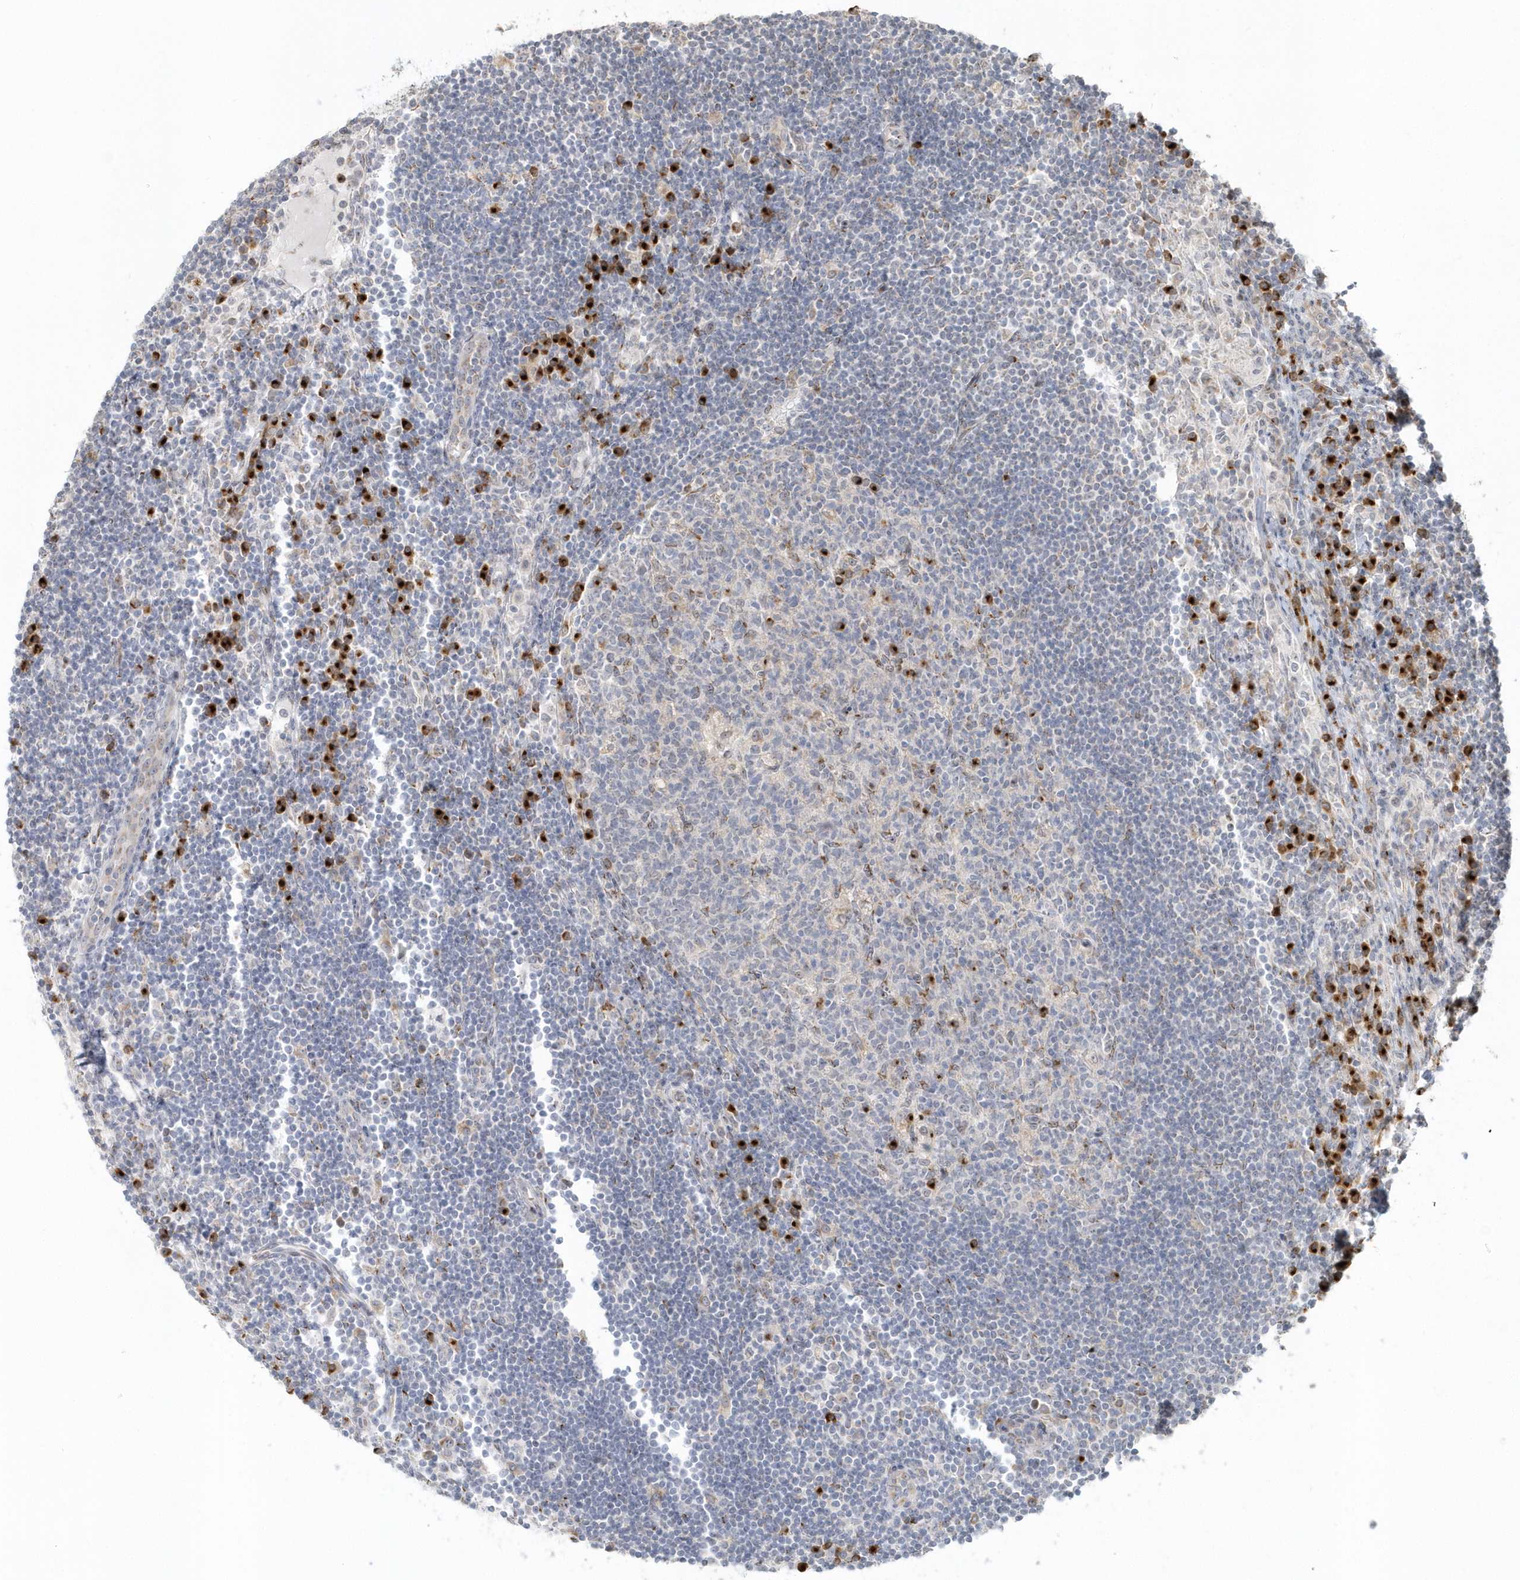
{"staining": {"intensity": "strong", "quantity": "<25%", "location": "cytoplasmic/membranous"}, "tissue": "lymph node", "cell_type": "Germinal center cells", "image_type": "normal", "snomed": [{"axis": "morphology", "description": "Normal tissue, NOS"}, {"axis": "topography", "description": "Lymph node"}], "caption": "IHC staining of unremarkable lymph node, which exhibits medium levels of strong cytoplasmic/membranous staining in approximately <25% of germinal center cells indicating strong cytoplasmic/membranous protein positivity. The staining was performed using DAB (3,3'-diaminobenzidine) (brown) for protein detection and nuclei were counterstained in hematoxylin (blue).", "gene": "DHFR", "patient": {"sex": "female", "age": 53}}